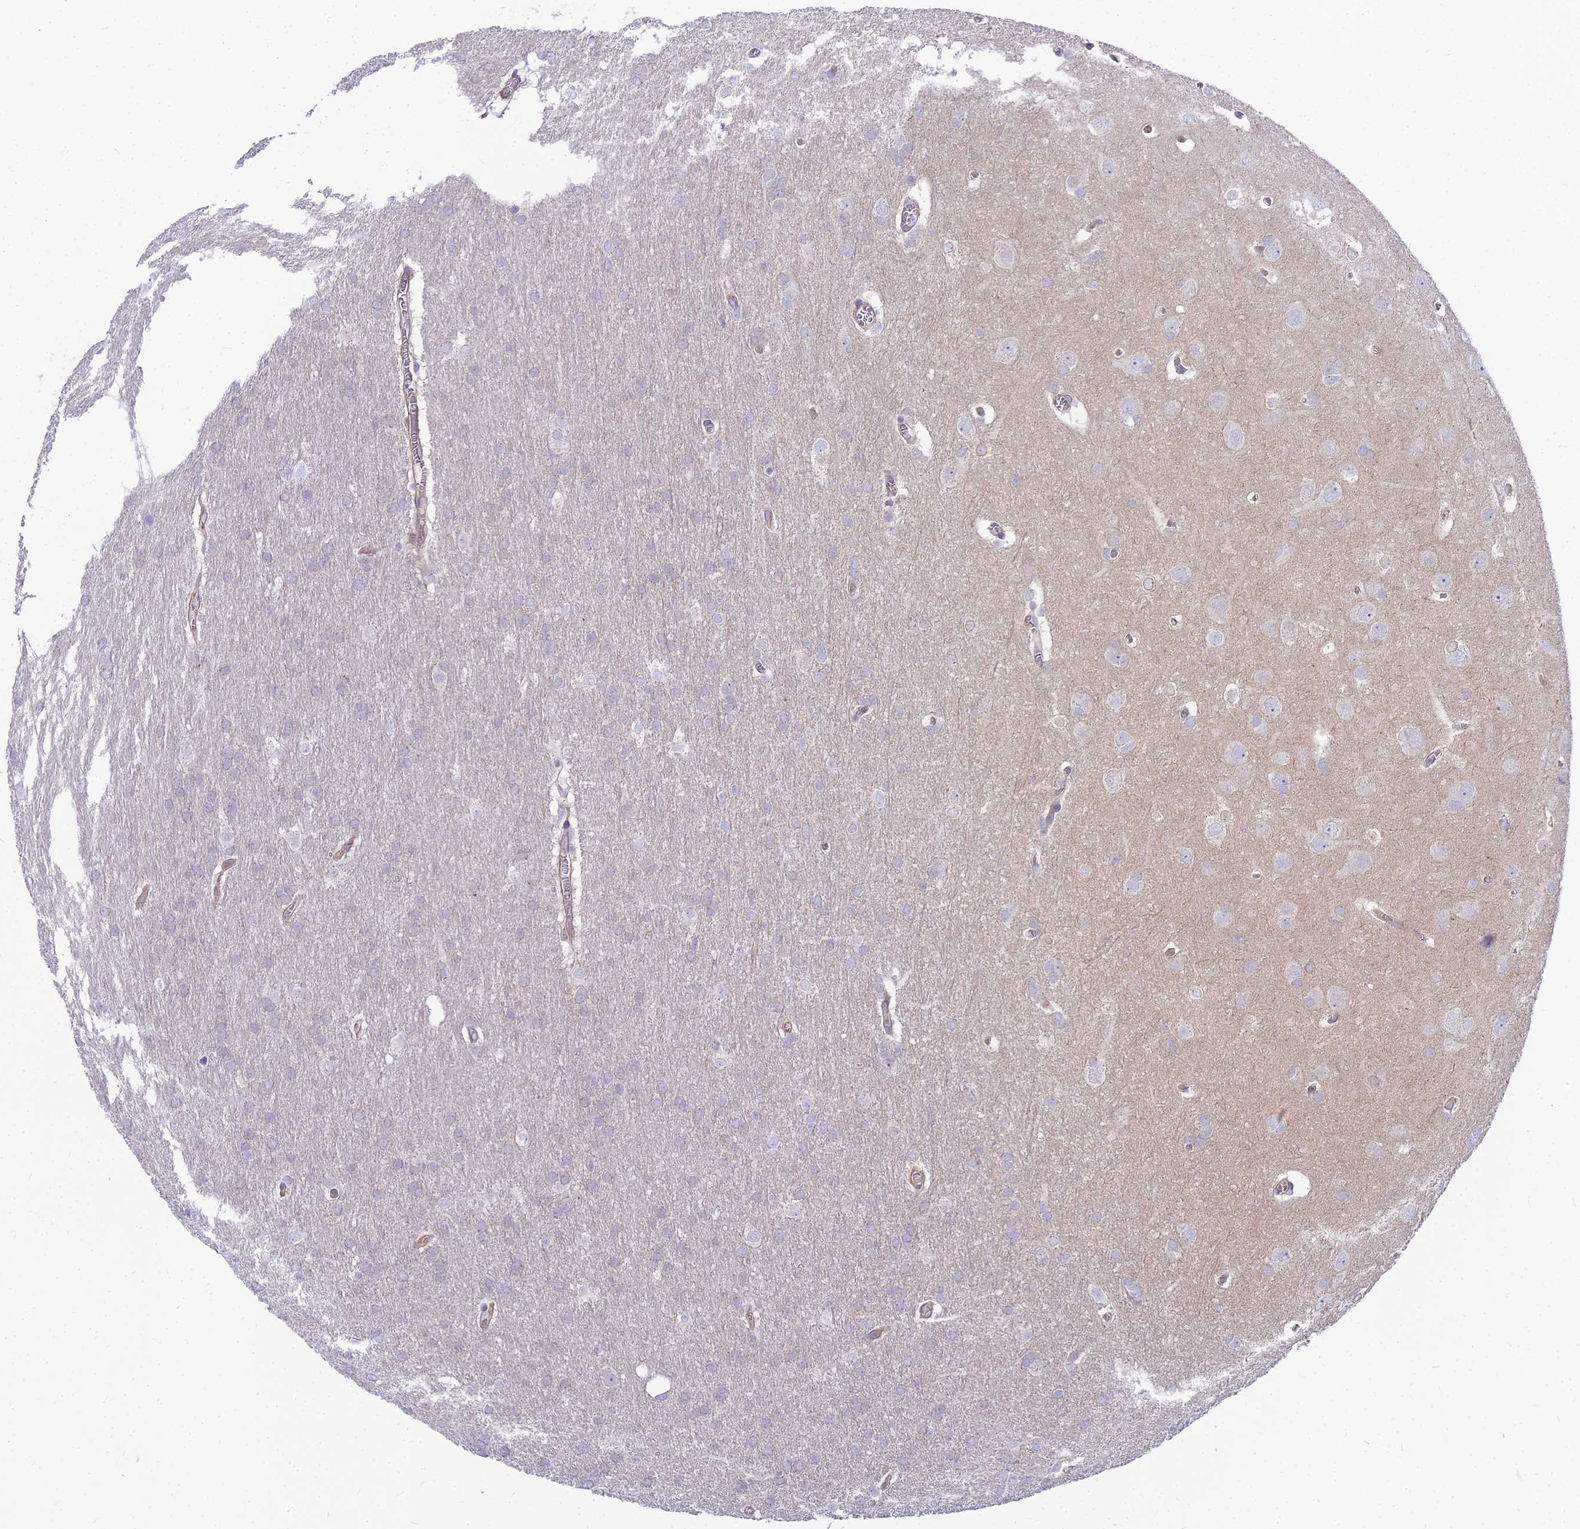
{"staining": {"intensity": "negative", "quantity": "none", "location": "none"}, "tissue": "glioma", "cell_type": "Tumor cells", "image_type": "cancer", "snomed": [{"axis": "morphology", "description": "Glioma, malignant, Low grade"}, {"axis": "topography", "description": "Brain"}], "caption": "Micrograph shows no protein positivity in tumor cells of malignant glioma (low-grade) tissue.", "gene": "HLA-DOA", "patient": {"sex": "female", "age": 32}}